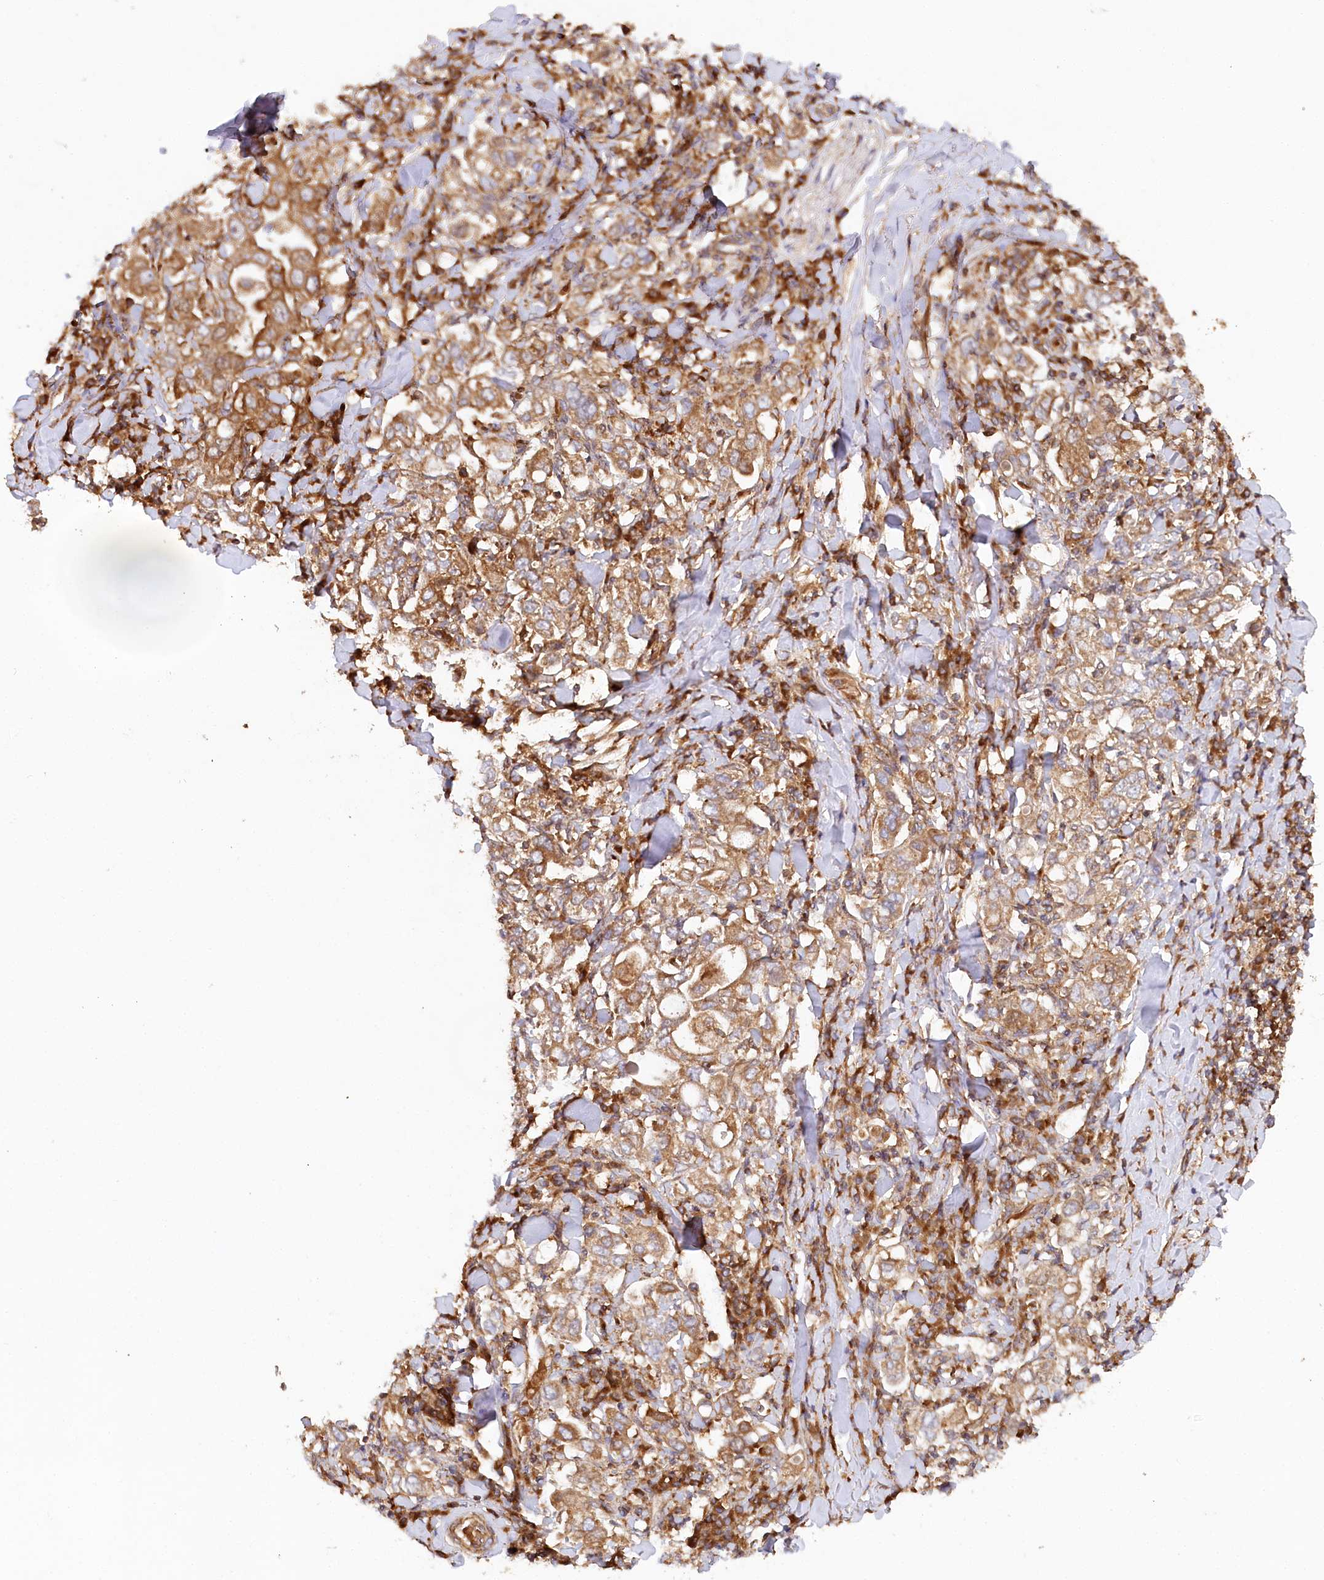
{"staining": {"intensity": "moderate", "quantity": ">75%", "location": "cytoplasmic/membranous"}, "tissue": "stomach cancer", "cell_type": "Tumor cells", "image_type": "cancer", "snomed": [{"axis": "morphology", "description": "Adenocarcinoma, NOS"}, {"axis": "topography", "description": "Stomach, upper"}], "caption": "Protein expression analysis of human adenocarcinoma (stomach) reveals moderate cytoplasmic/membranous positivity in about >75% of tumor cells. The protein of interest is shown in brown color, while the nuclei are stained blue.", "gene": "PAIP2", "patient": {"sex": "male", "age": 62}}